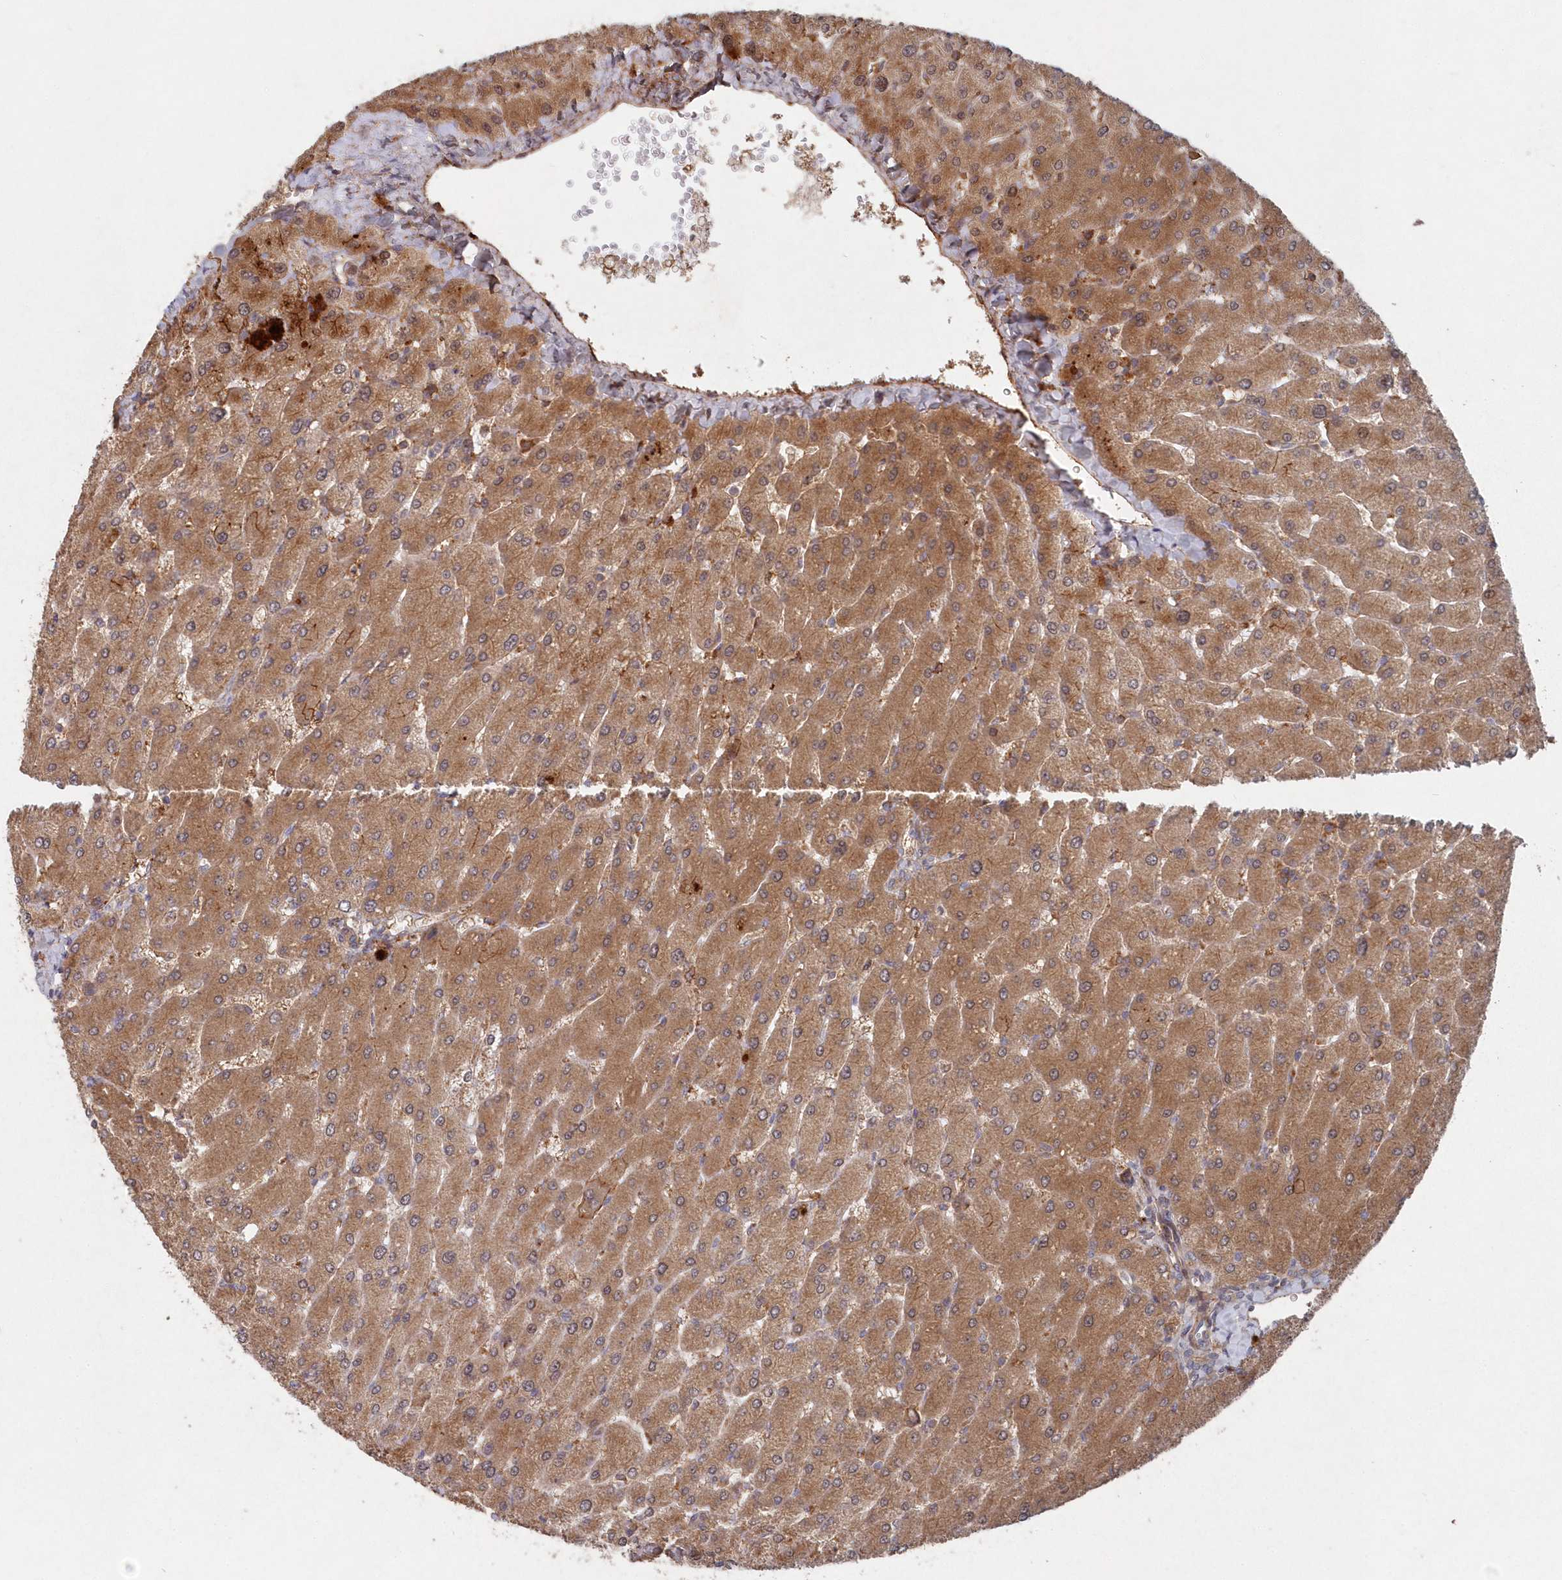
{"staining": {"intensity": "weak", "quantity": ">75%", "location": "cytoplasmic/membranous"}, "tissue": "liver", "cell_type": "Cholangiocytes", "image_type": "normal", "snomed": [{"axis": "morphology", "description": "Normal tissue, NOS"}, {"axis": "topography", "description": "Liver"}], "caption": "Immunohistochemical staining of normal human liver reveals low levels of weak cytoplasmic/membranous staining in about >75% of cholangiocytes. (DAB IHC, brown staining for protein, blue staining for nuclei).", "gene": "ABHD14B", "patient": {"sex": "male", "age": 55}}